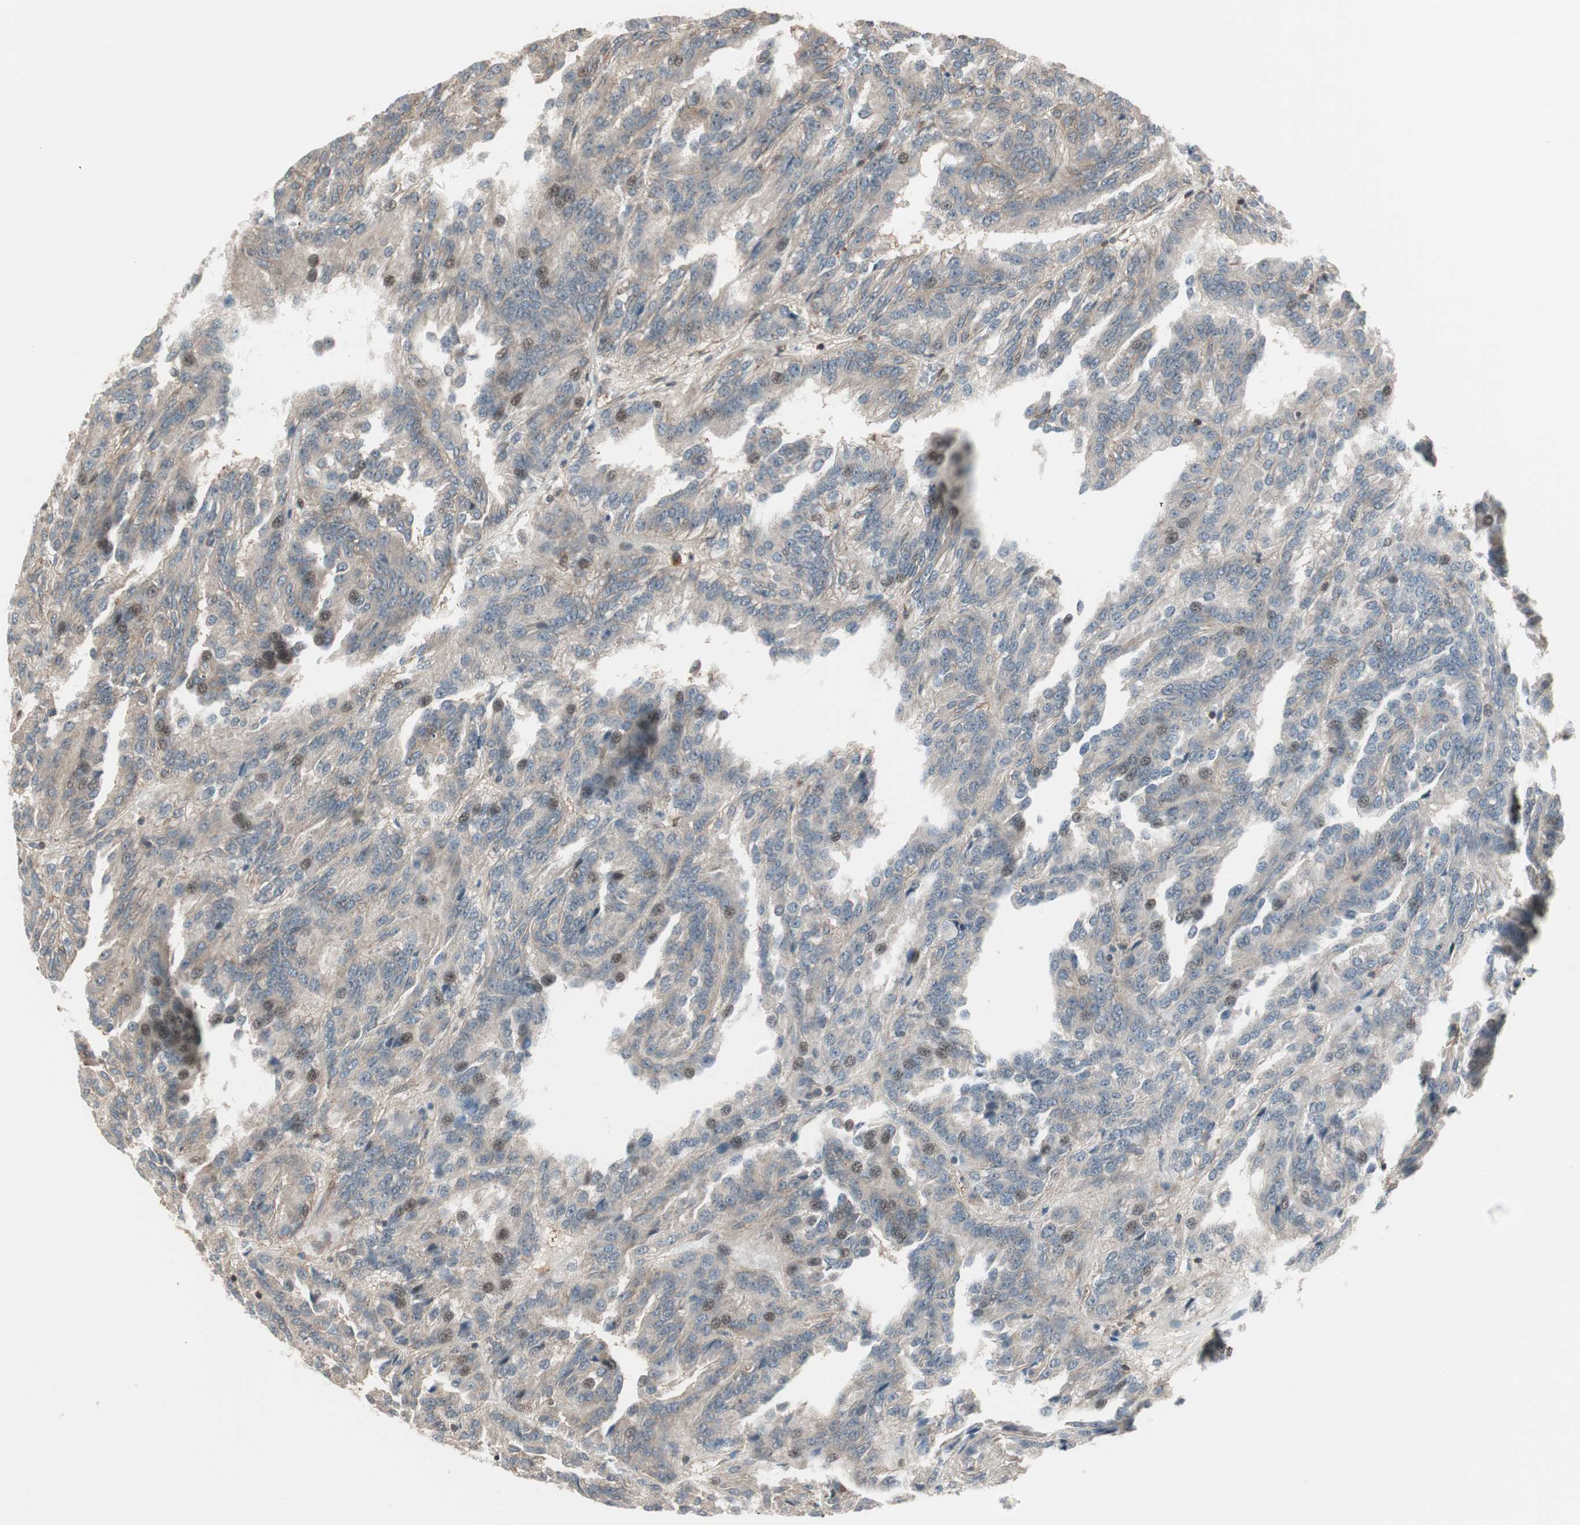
{"staining": {"intensity": "weak", "quantity": ">75%", "location": "cytoplasmic/membranous,nuclear"}, "tissue": "renal cancer", "cell_type": "Tumor cells", "image_type": "cancer", "snomed": [{"axis": "morphology", "description": "Adenocarcinoma, NOS"}, {"axis": "topography", "description": "Kidney"}], "caption": "This photomicrograph demonstrates IHC staining of human adenocarcinoma (renal), with low weak cytoplasmic/membranous and nuclear staining in about >75% of tumor cells.", "gene": "MAD2L2", "patient": {"sex": "male", "age": 46}}